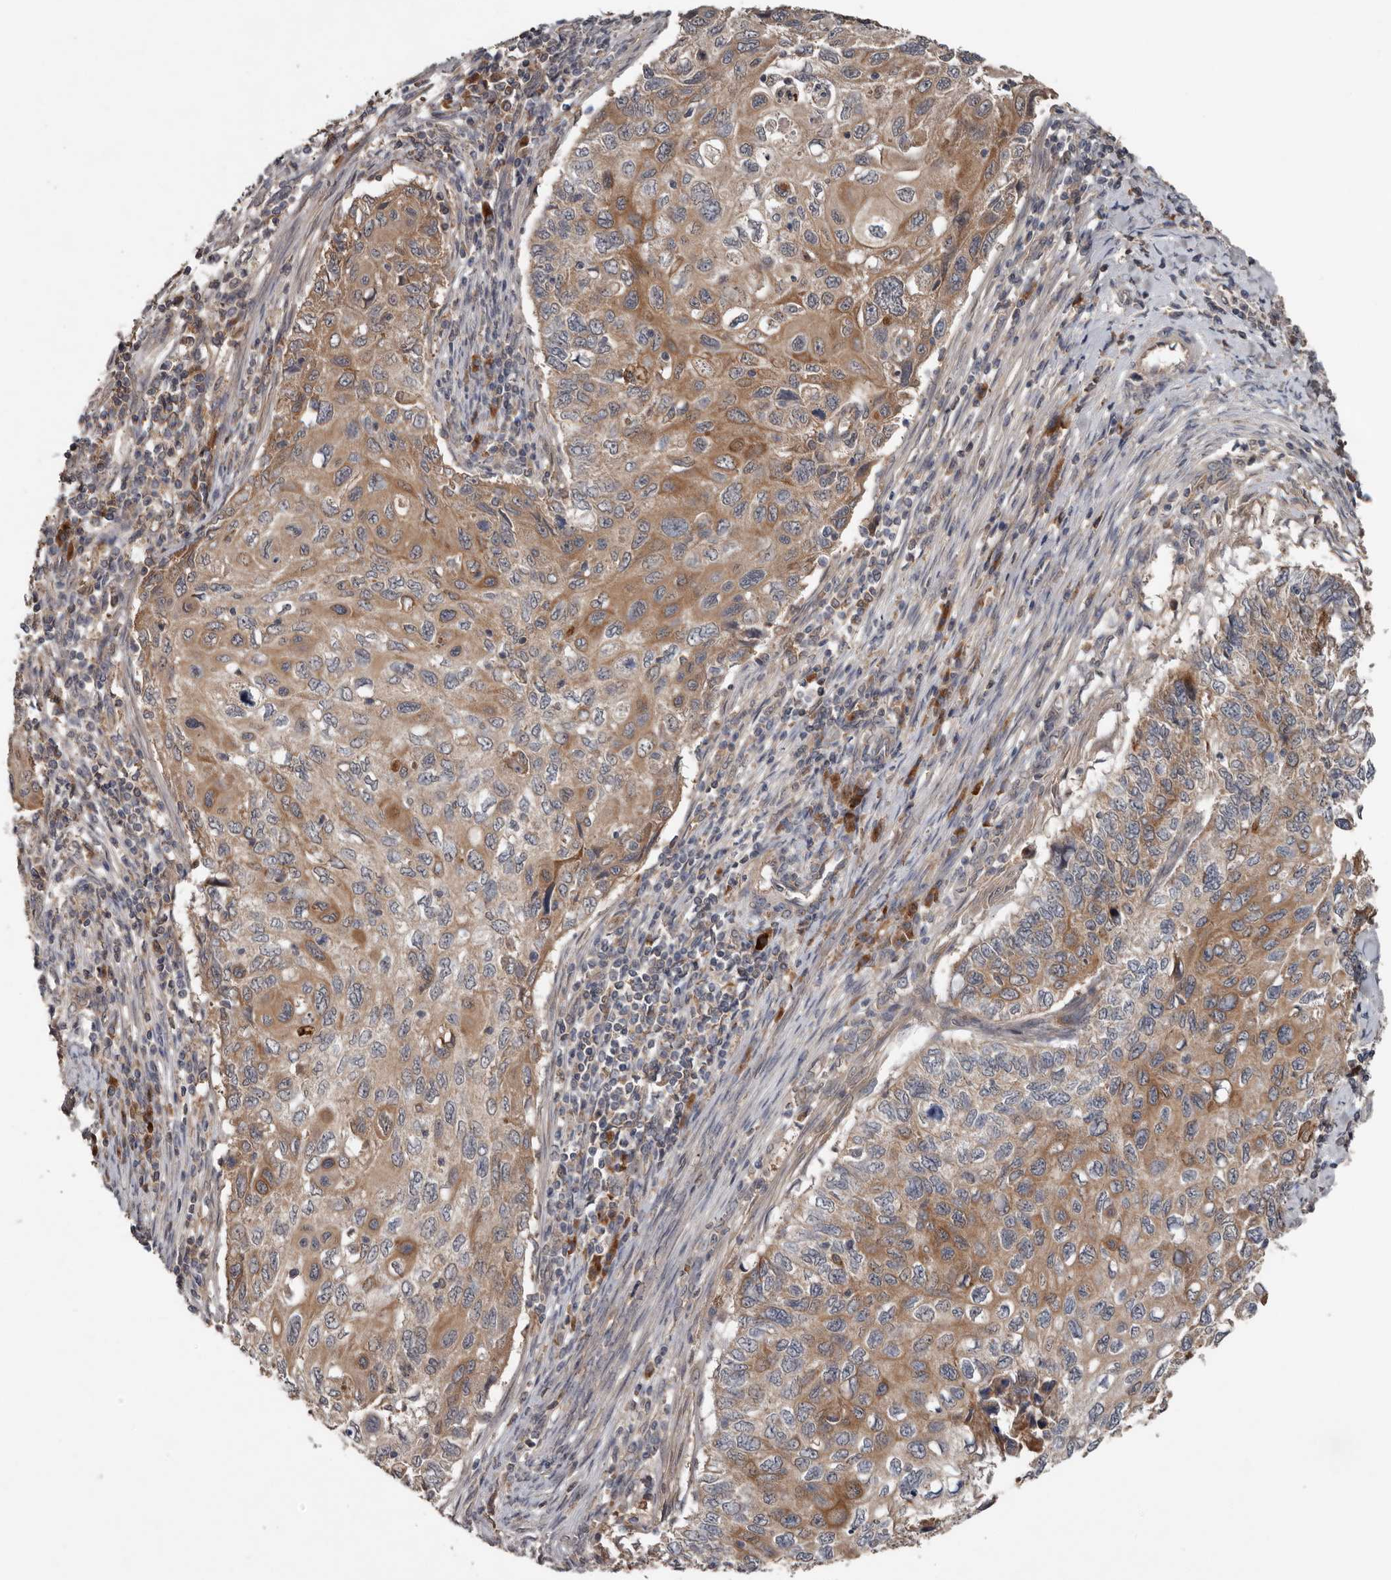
{"staining": {"intensity": "moderate", "quantity": "25%-75%", "location": "cytoplasmic/membranous"}, "tissue": "cervical cancer", "cell_type": "Tumor cells", "image_type": "cancer", "snomed": [{"axis": "morphology", "description": "Squamous cell carcinoma, NOS"}, {"axis": "topography", "description": "Cervix"}], "caption": "Cervical cancer stained with DAB (3,3'-diaminobenzidine) immunohistochemistry (IHC) reveals medium levels of moderate cytoplasmic/membranous staining in approximately 25%-75% of tumor cells.", "gene": "DNAJB4", "patient": {"sex": "female", "age": 70}}